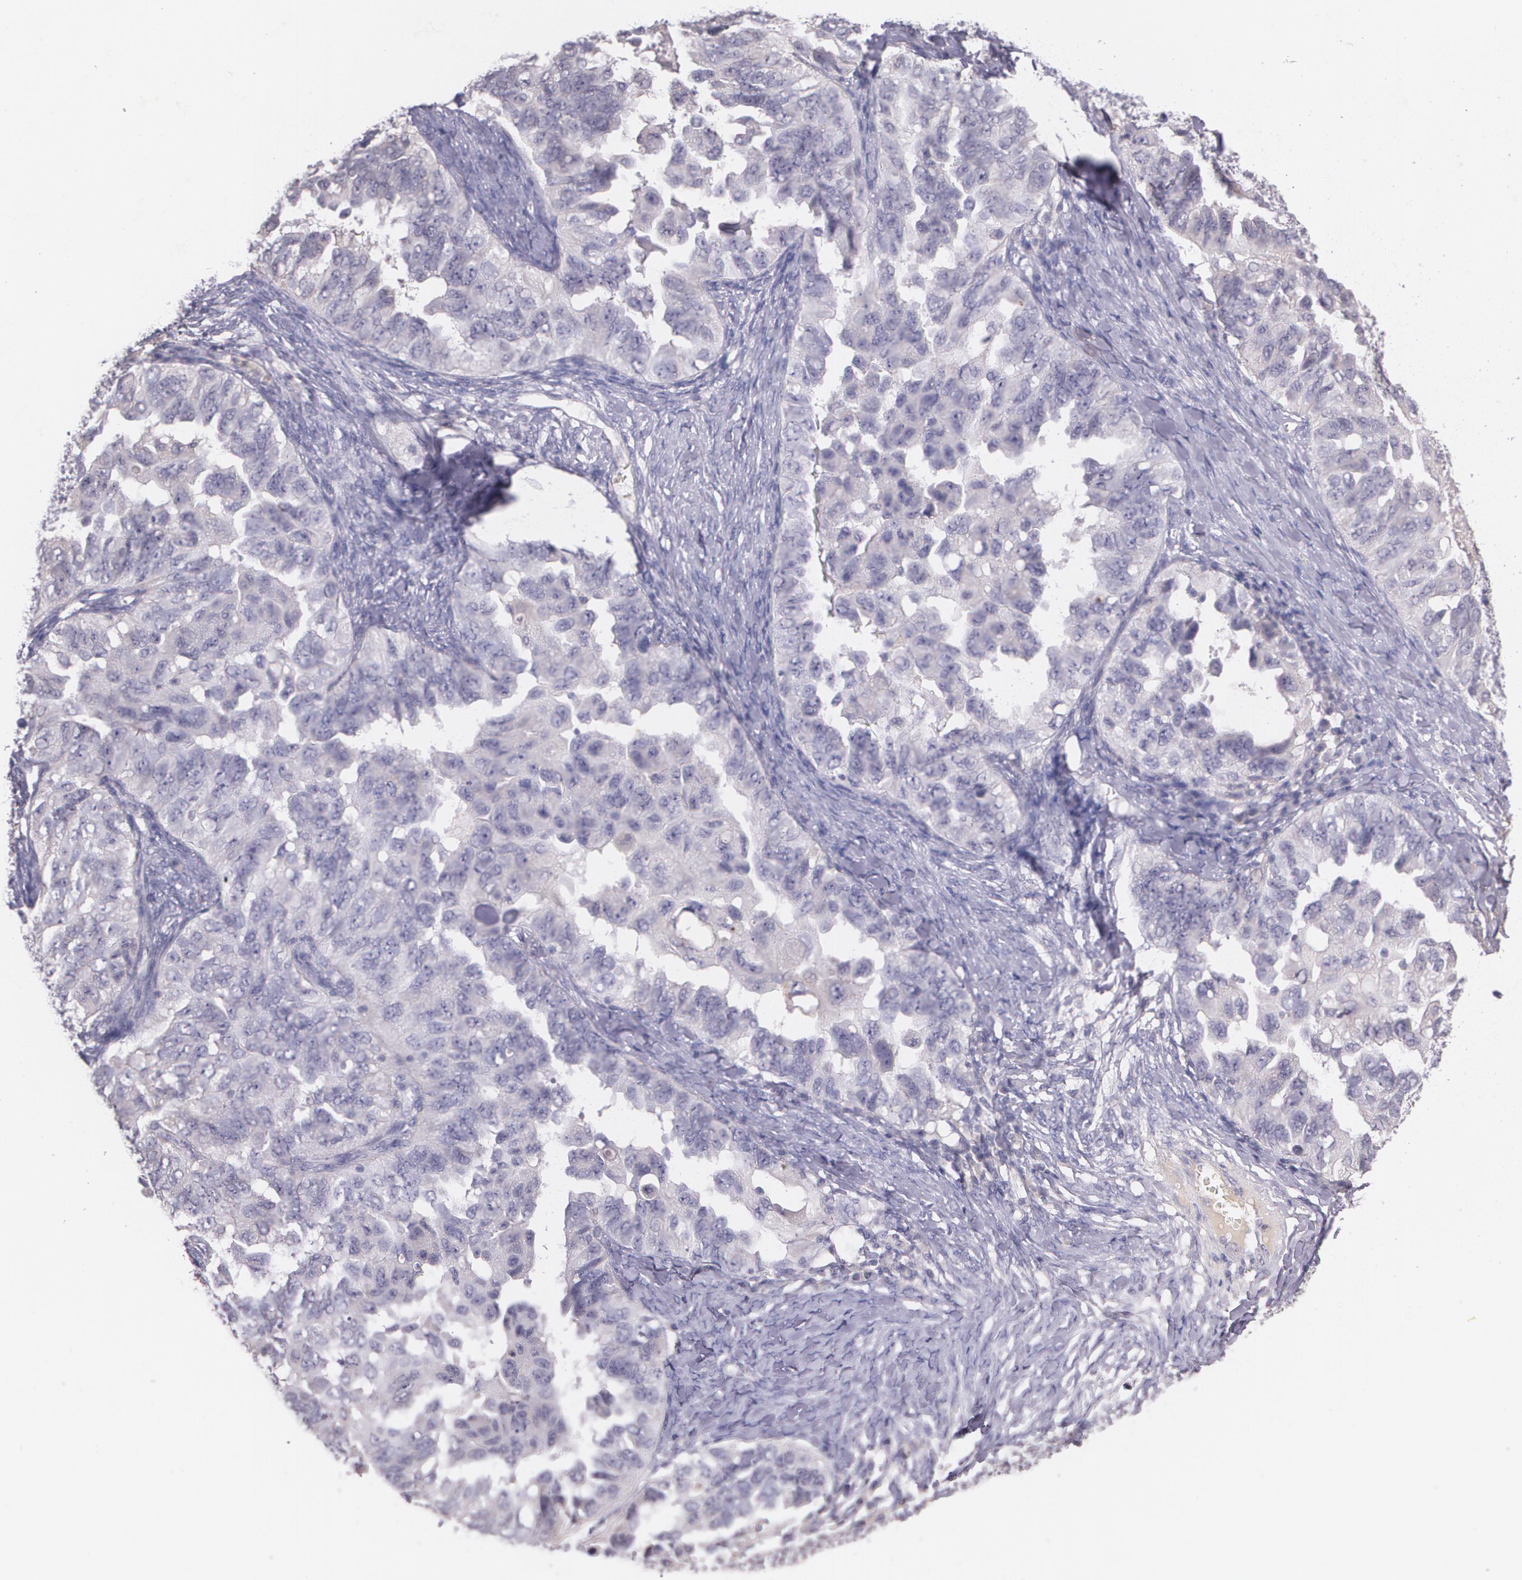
{"staining": {"intensity": "negative", "quantity": "none", "location": "none"}, "tissue": "ovarian cancer", "cell_type": "Tumor cells", "image_type": "cancer", "snomed": [{"axis": "morphology", "description": "Cystadenocarcinoma, serous, NOS"}, {"axis": "topography", "description": "Ovary"}], "caption": "Ovarian cancer was stained to show a protein in brown. There is no significant positivity in tumor cells. The staining was performed using DAB (3,3'-diaminobenzidine) to visualize the protein expression in brown, while the nuclei were stained in blue with hematoxylin (Magnification: 20x).", "gene": "TM4SF1", "patient": {"sex": "female", "age": 82}}